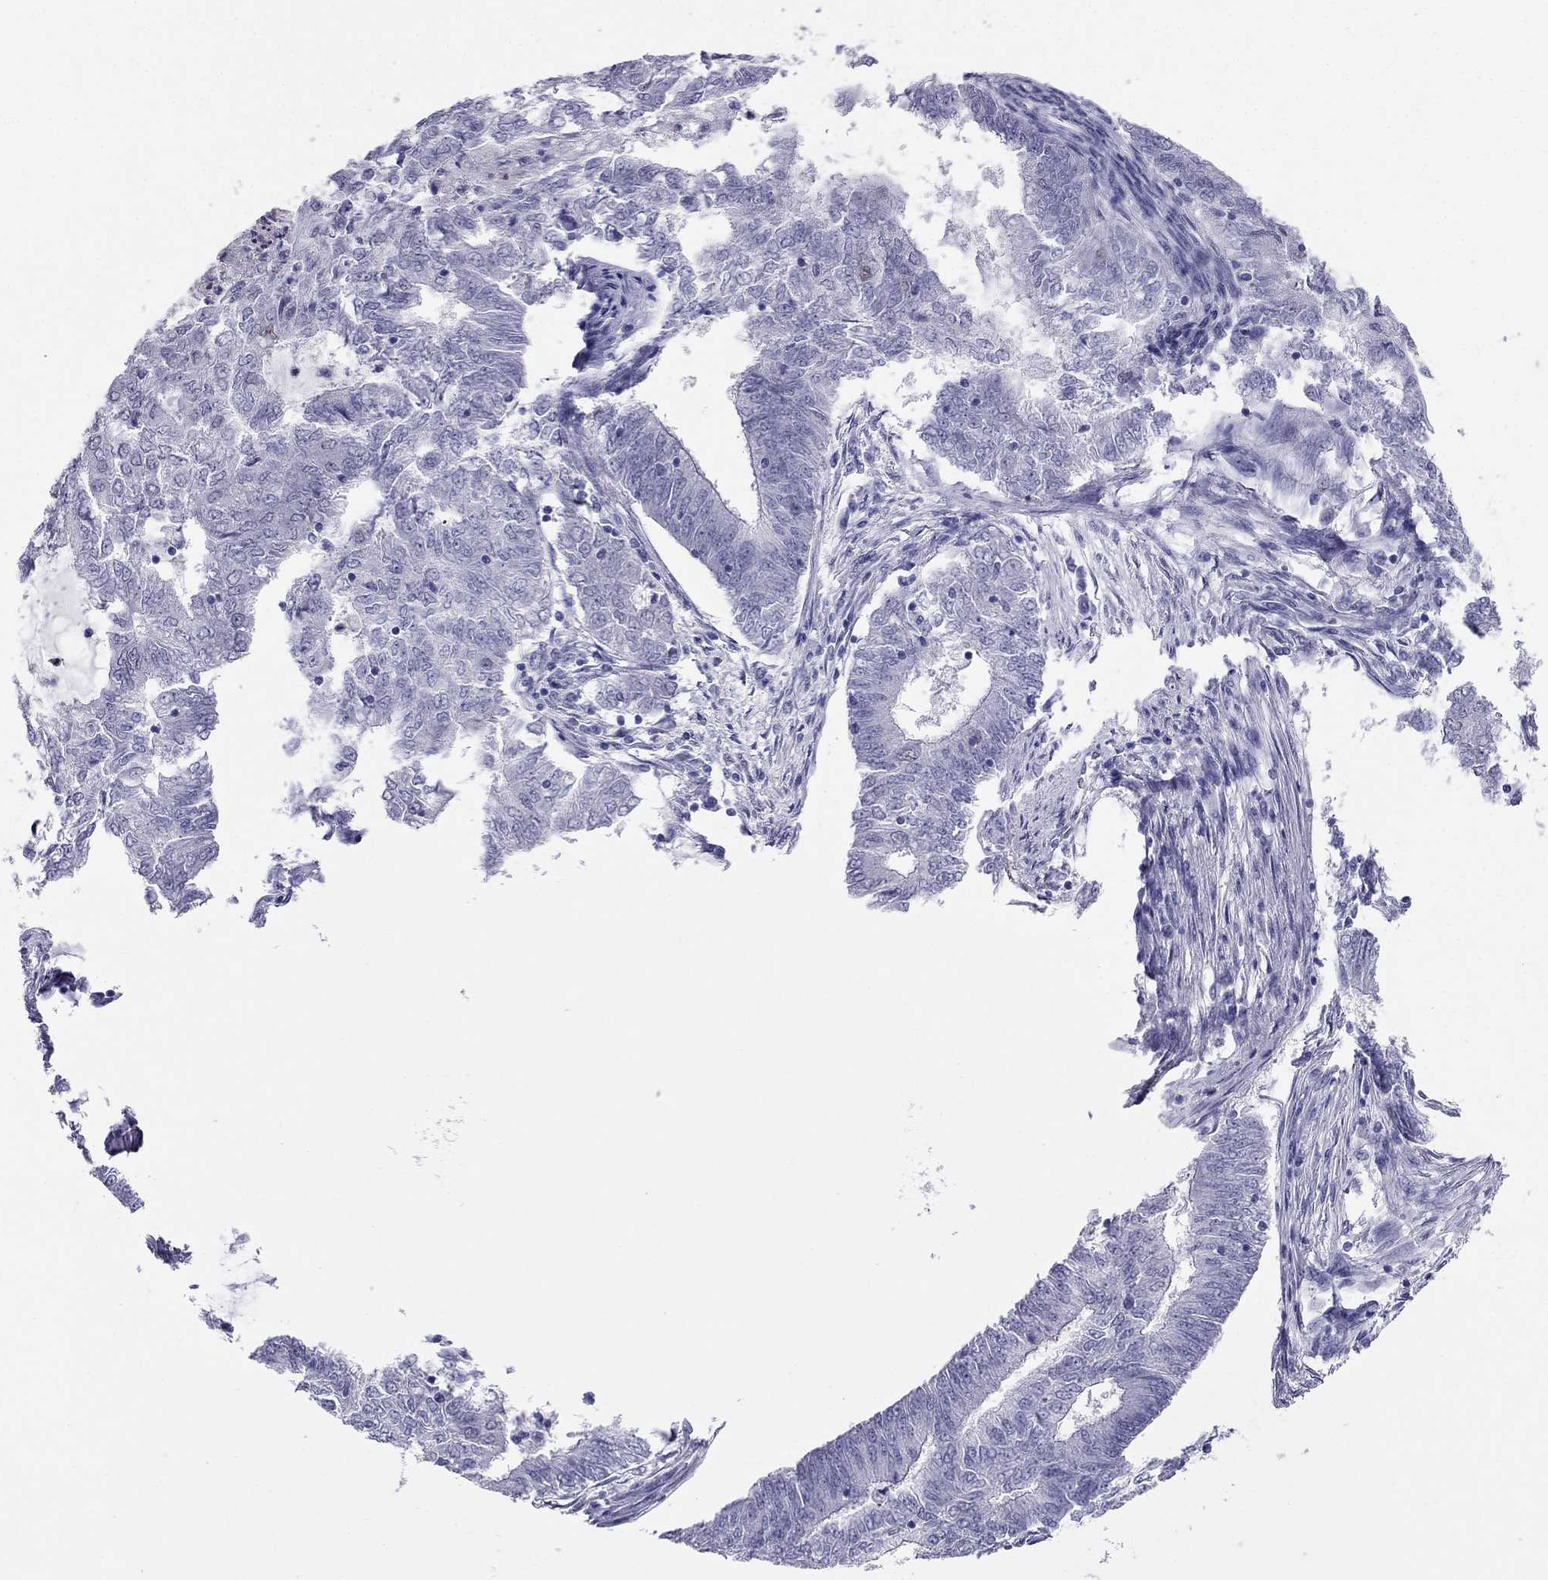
{"staining": {"intensity": "negative", "quantity": "none", "location": "none"}, "tissue": "endometrial cancer", "cell_type": "Tumor cells", "image_type": "cancer", "snomed": [{"axis": "morphology", "description": "Adenocarcinoma, NOS"}, {"axis": "topography", "description": "Endometrium"}], "caption": "Human endometrial adenocarcinoma stained for a protein using immunohistochemistry (IHC) reveals no positivity in tumor cells.", "gene": "CROCC2", "patient": {"sex": "female", "age": 62}}